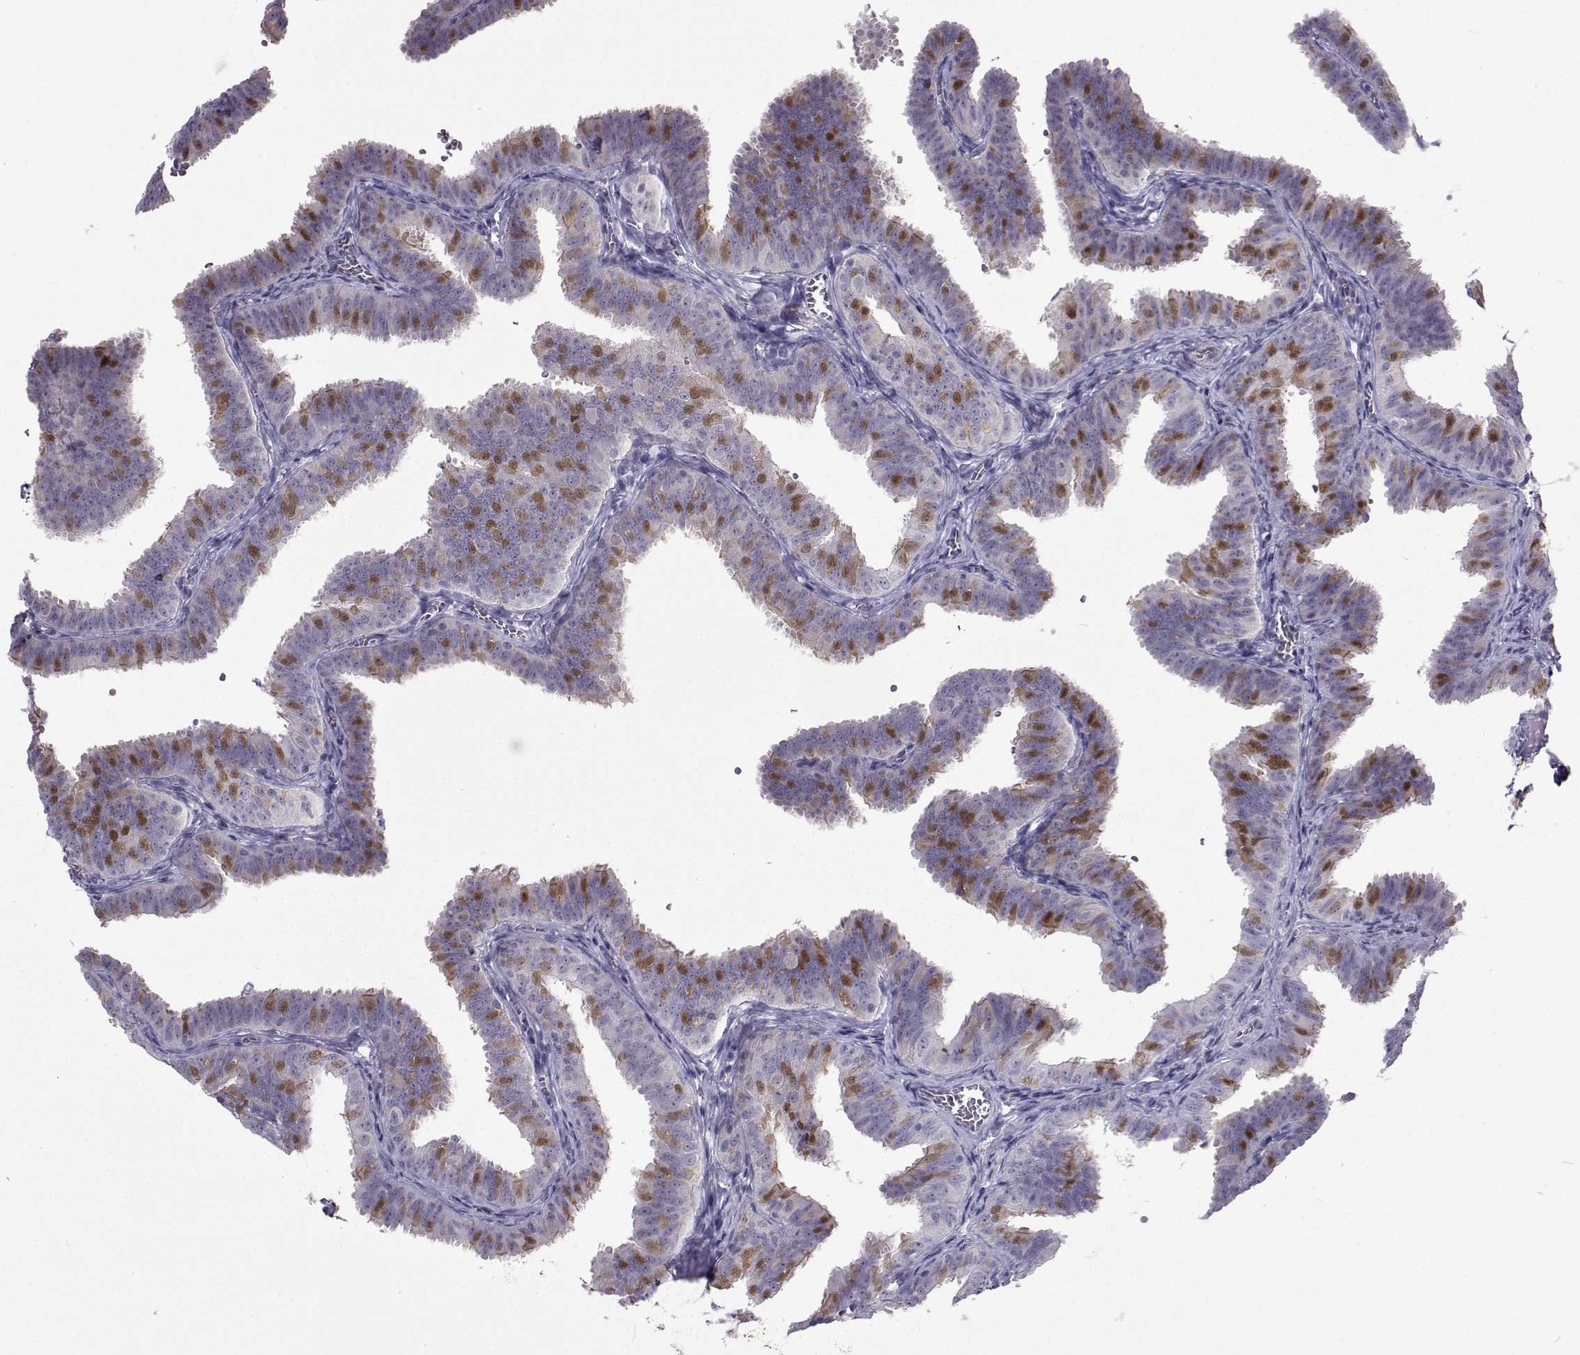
{"staining": {"intensity": "moderate", "quantity": "25%-75%", "location": "nuclear"}, "tissue": "fallopian tube", "cell_type": "Glandular cells", "image_type": "normal", "snomed": [{"axis": "morphology", "description": "Normal tissue, NOS"}, {"axis": "topography", "description": "Fallopian tube"}], "caption": "Immunohistochemistry (IHC) histopathology image of benign fallopian tube: human fallopian tube stained using IHC reveals medium levels of moderate protein expression localized specifically in the nuclear of glandular cells, appearing as a nuclear brown color.", "gene": "GALM", "patient": {"sex": "female", "age": 25}}